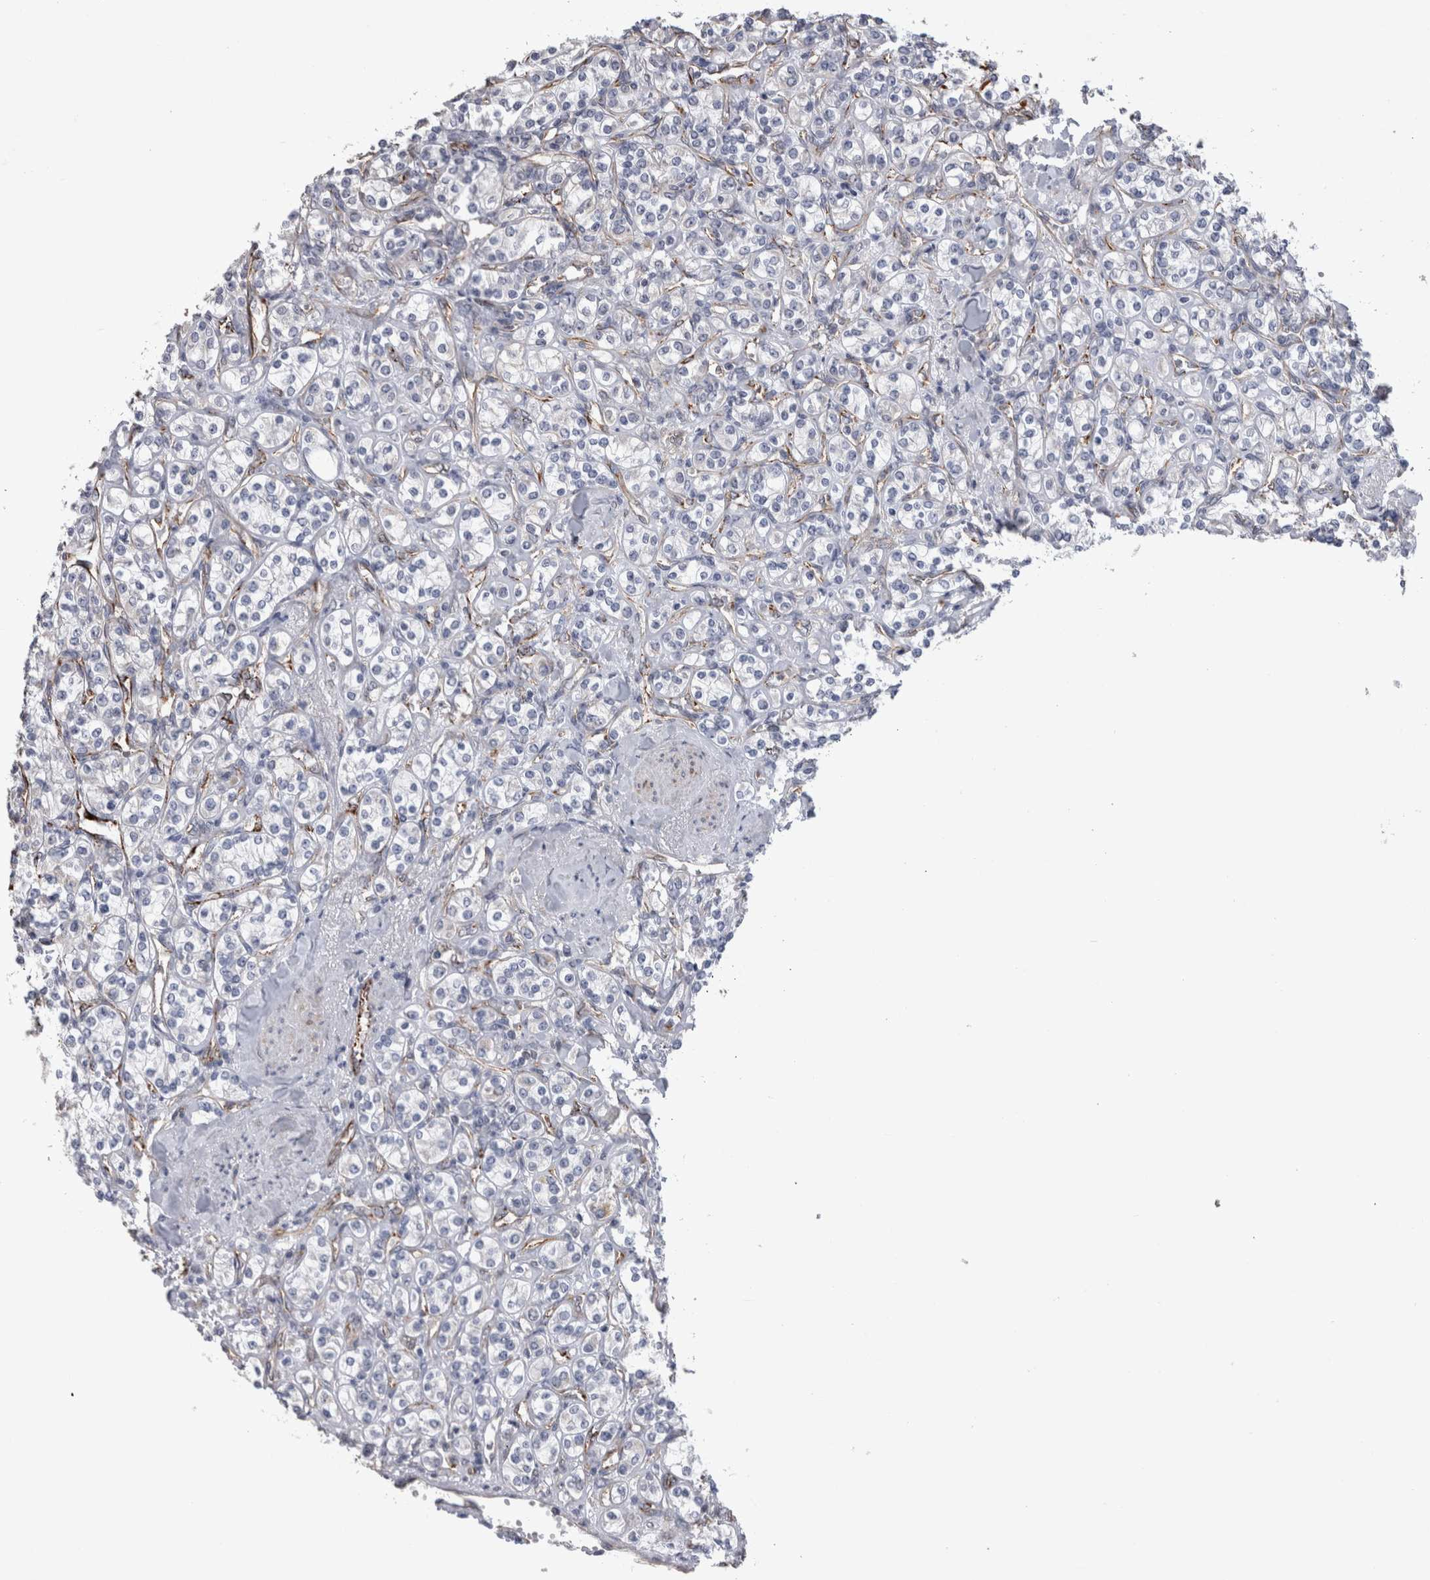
{"staining": {"intensity": "negative", "quantity": "none", "location": "none"}, "tissue": "renal cancer", "cell_type": "Tumor cells", "image_type": "cancer", "snomed": [{"axis": "morphology", "description": "Adenocarcinoma, NOS"}, {"axis": "topography", "description": "Kidney"}], "caption": "Immunohistochemical staining of renal adenocarcinoma shows no significant staining in tumor cells.", "gene": "ACOT7", "patient": {"sex": "male", "age": 77}}